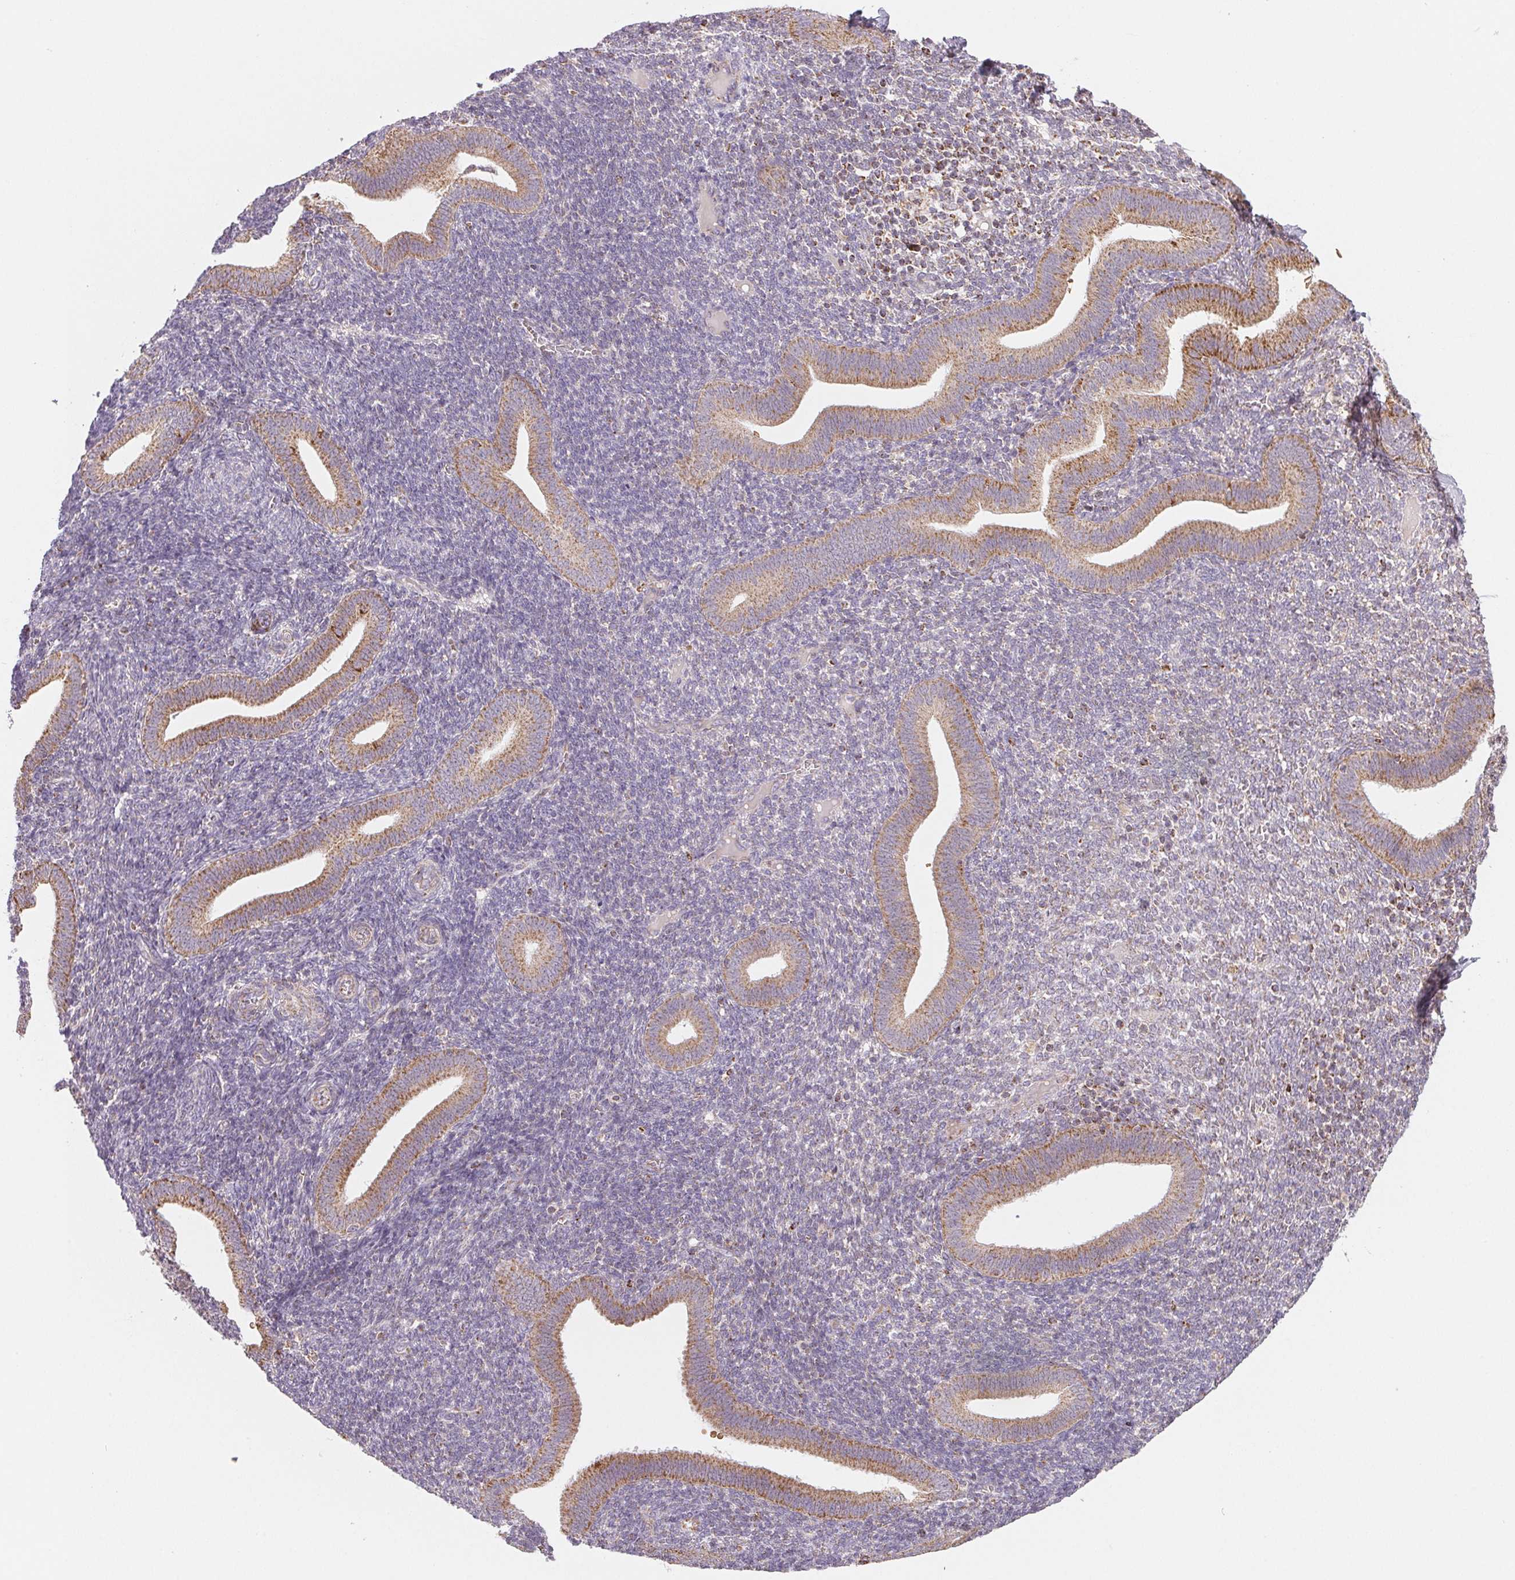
{"staining": {"intensity": "negative", "quantity": "none", "location": "none"}, "tissue": "endometrium", "cell_type": "Cells in endometrial stroma", "image_type": "normal", "snomed": [{"axis": "morphology", "description": "Normal tissue, NOS"}, {"axis": "topography", "description": "Endometrium"}], "caption": "Image shows no significant protein expression in cells in endometrial stroma of benign endometrium.", "gene": "HINT2", "patient": {"sex": "female", "age": 25}}